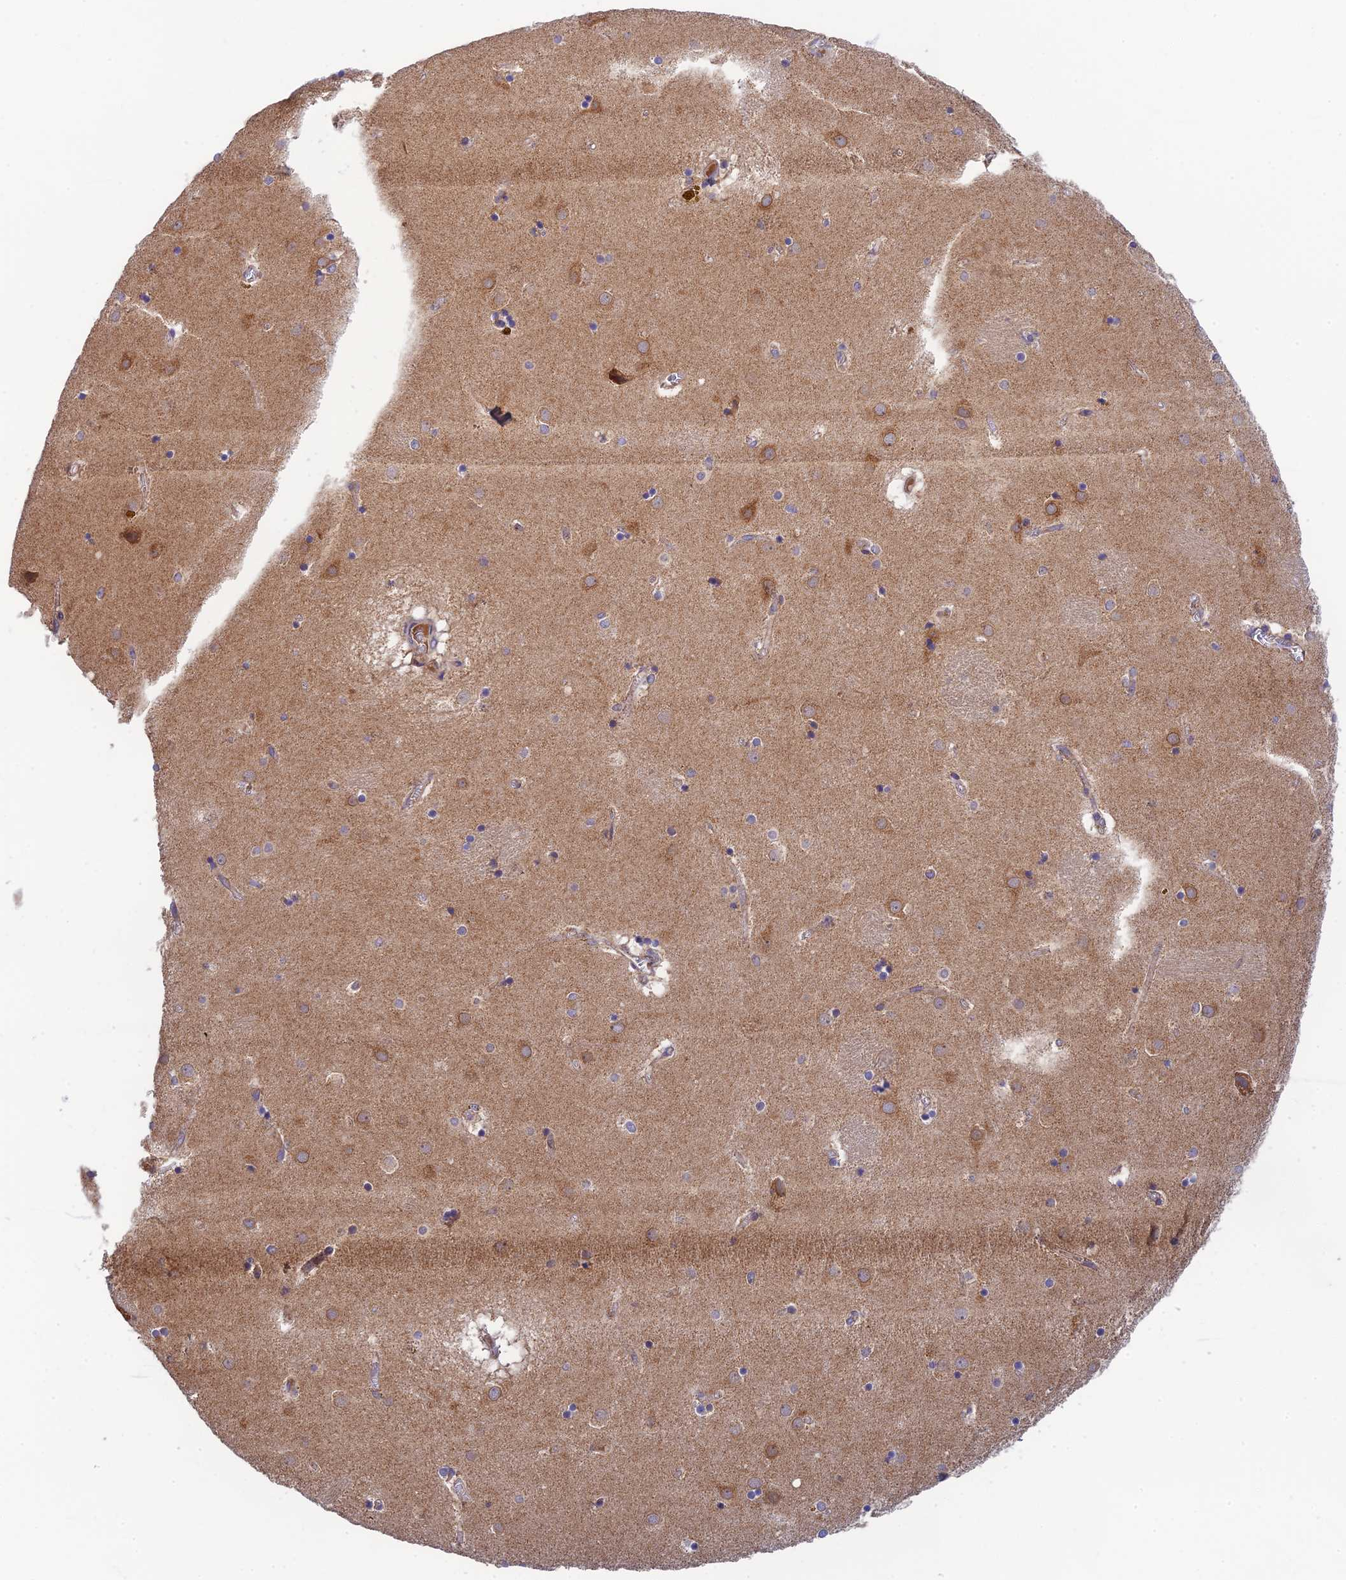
{"staining": {"intensity": "negative", "quantity": "none", "location": "none"}, "tissue": "caudate", "cell_type": "Glial cells", "image_type": "normal", "snomed": [{"axis": "morphology", "description": "Normal tissue, NOS"}, {"axis": "topography", "description": "Lateral ventricle wall"}], "caption": "This is a image of immunohistochemistry (IHC) staining of normal caudate, which shows no positivity in glial cells. (IHC, brightfield microscopy, high magnification).", "gene": "RANBP6", "patient": {"sex": "male", "age": 70}}